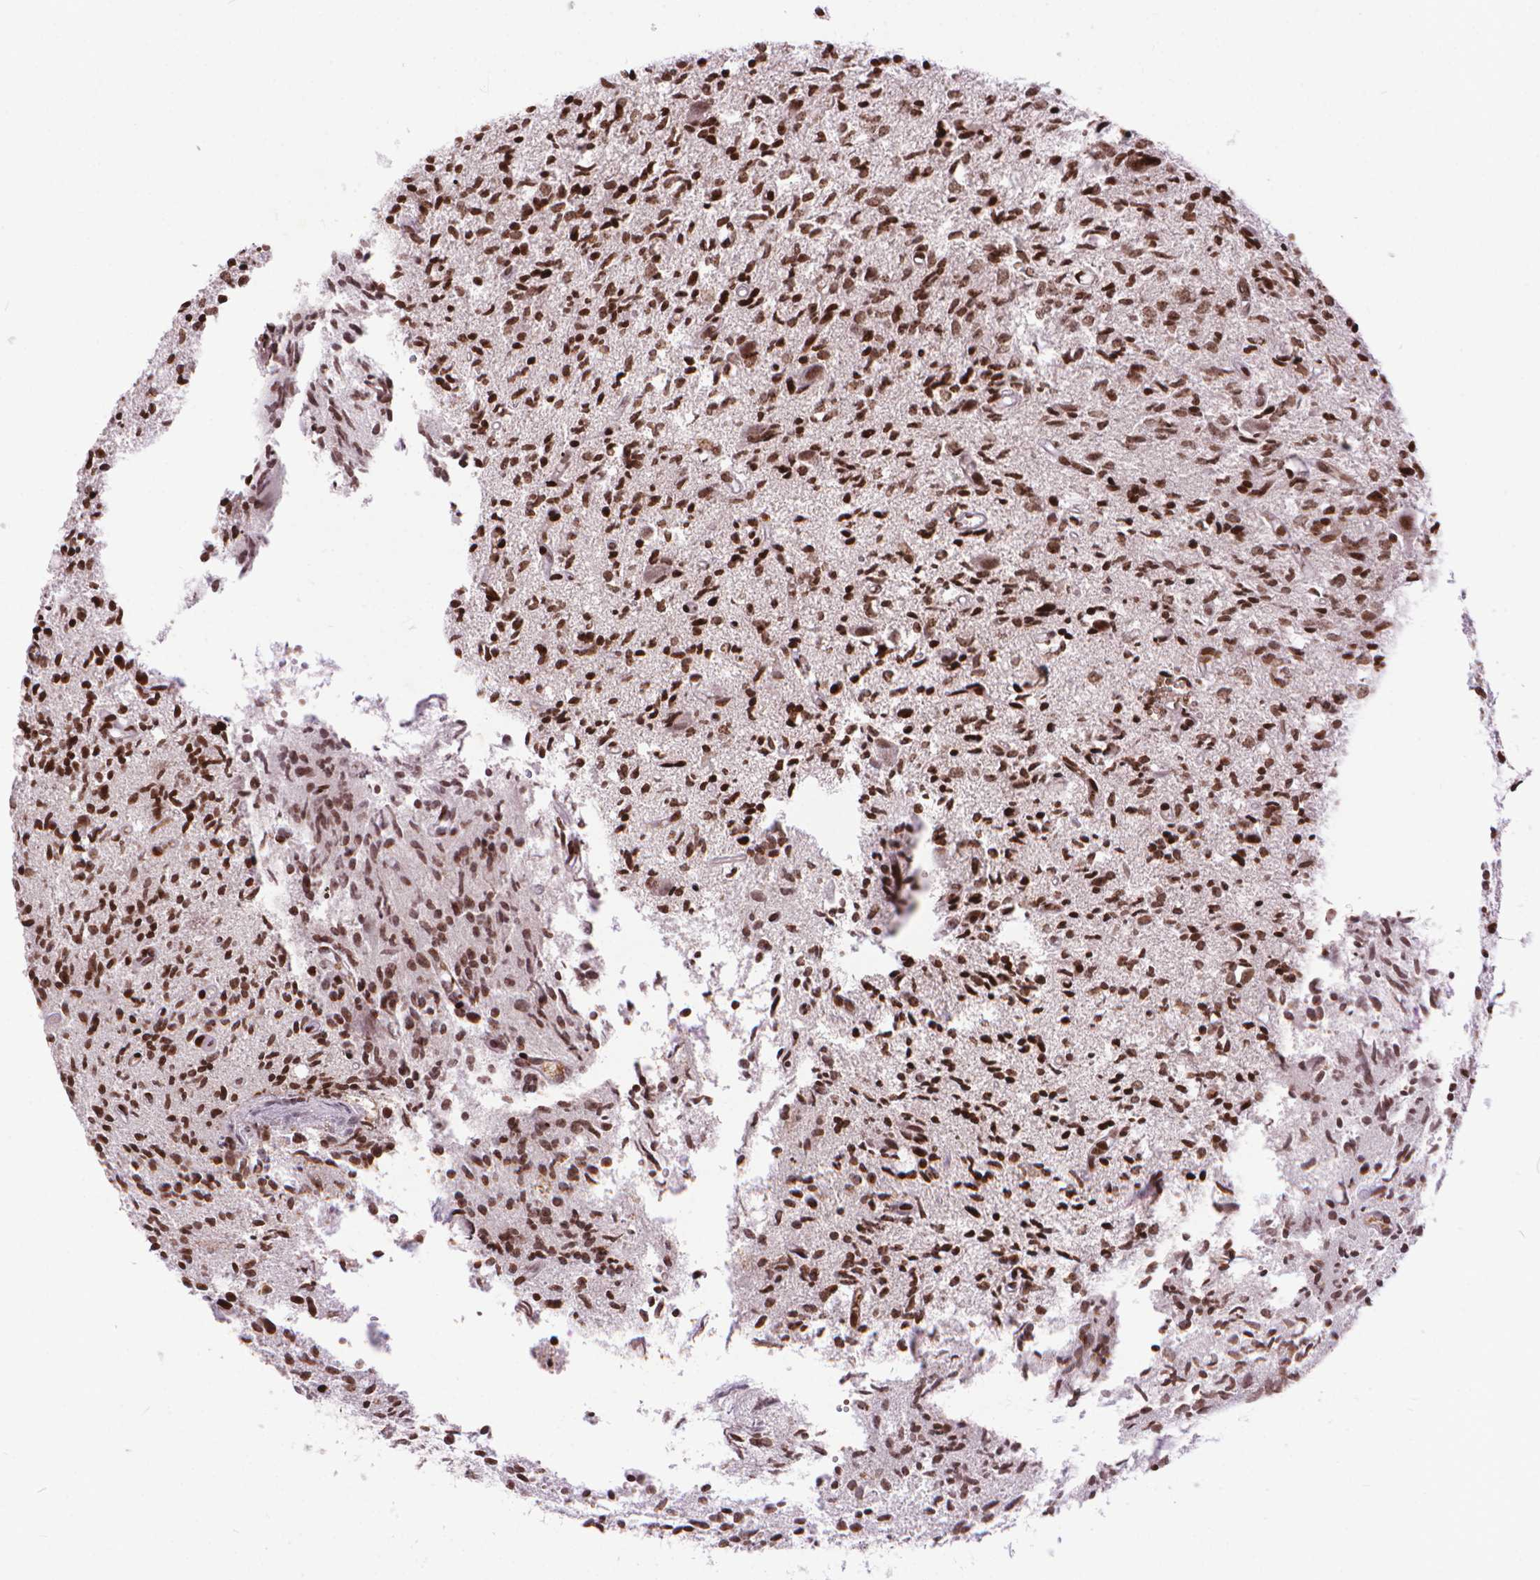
{"staining": {"intensity": "strong", "quantity": ">75%", "location": "nuclear"}, "tissue": "glioma", "cell_type": "Tumor cells", "image_type": "cancer", "snomed": [{"axis": "morphology", "description": "Glioma, malignant, Low grade"}, {"axis": "topography", "description": "Brain"}], "caption": "This image demonstrates immunohistochemistry (IHC) staining of human glioma, with high strong nuclear positivity in about >75% of tumor cells.", "gene": "AMER1", "patient": {"sex": "male", "age": 64}}